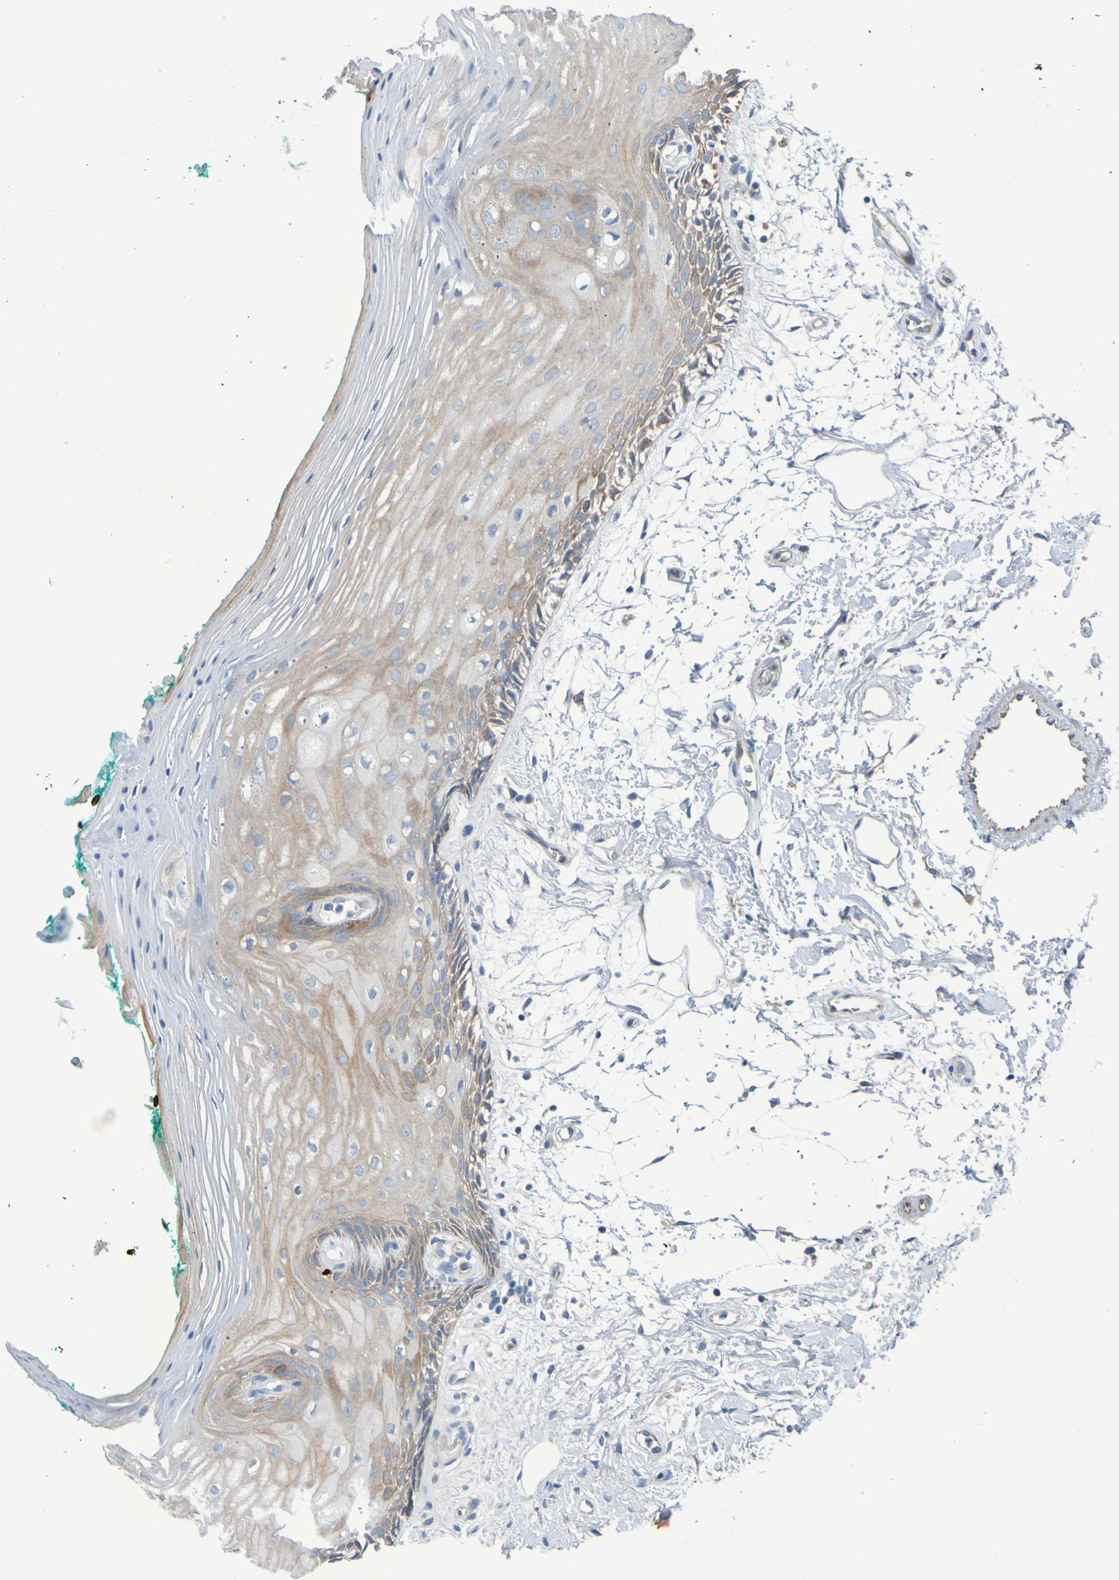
{"staining": {"intensity": "moderate", "quantity": "25%-75%", "location": "cytoplasmic/membranous"}, "tissue": "oral mucosa", "cell_type": "Squamous epithelial cells", "image_type": "normal", "snomed": [{"axis": "morphology", "description": "Normal tissue, NOS"}, {"axis": "topography", "description": "Skeletal muscle"}, {"axis": "topography", "description": "Oral tissue"}, {"axis": "topography", "description": "Peripheral nerve tissue"}], "caption": "Protein staining of normal oral mucosa displays moderate cytoplasmic/membranous positivity in about 25%-75% of squamous epithelial cells.", "gene": "NPRL3", "patient": {"sex": "female", "age": 84}}